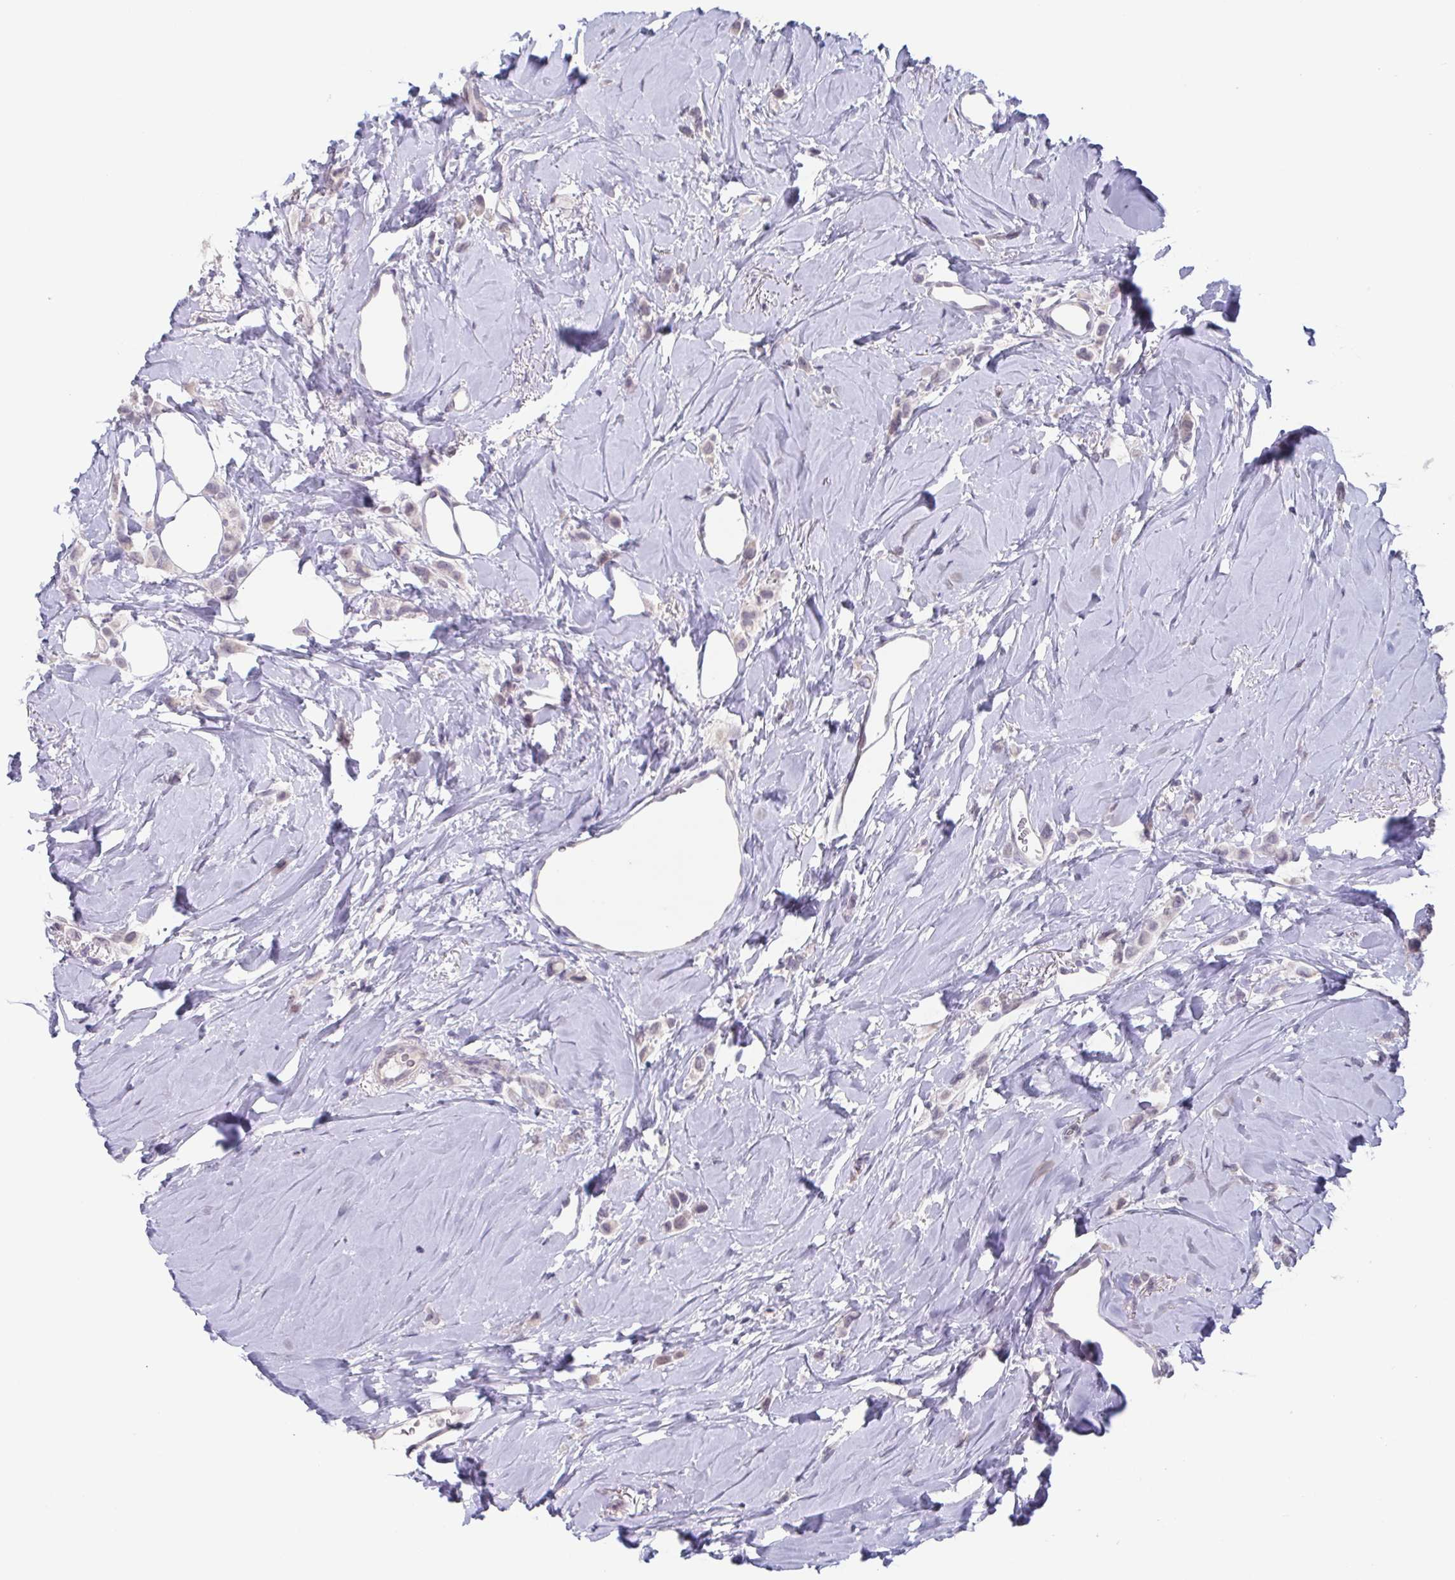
{"staining": {"intensity": "negative", "quantity": "none", "location": "none"}, "tissue": "breast cancer", "cell_type": "Tumor cells", "image_type": "cancer", "snomed": [{"axis": "morphology", "description": "Lobular carcinoma"}, {"axis": "topography", "description": "Breast"}], "caption": "Immunohistochemistry histopathology image of neoplastic tissue: breast lobular carcinoma stained with DAB (3,3'-diaminobenzidine) reveals no significant protein staining in tumor cells. (Immunohistochemistry, brightfield microscopy, high magnification).", "gene": "GHRL", "patient": {"sex": "female", "age": 66}}